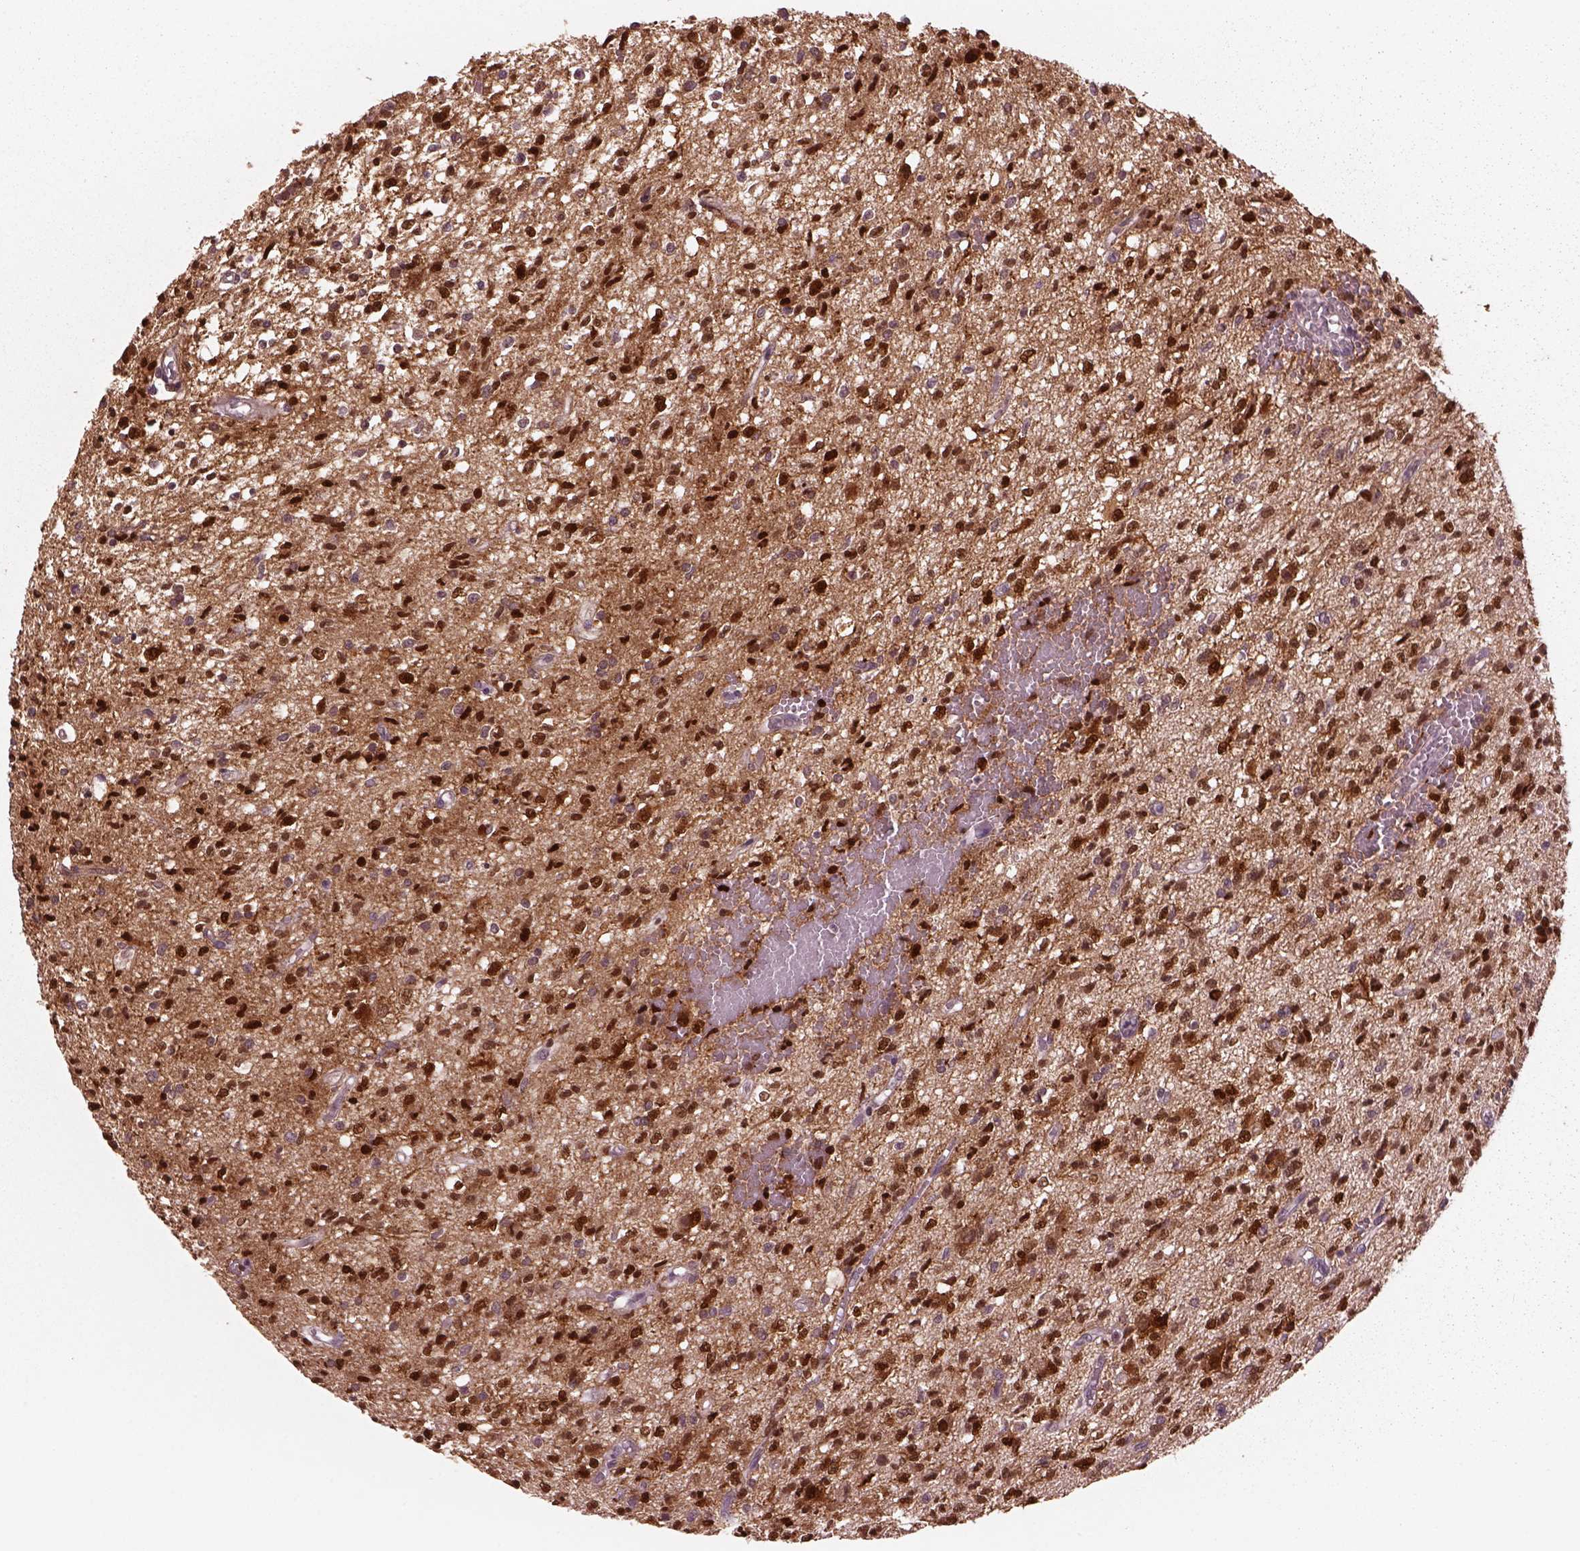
{"staining": {"intensity": "strong", "quantity": ">75%", "location": "cytoplasmic/membranous,nuclear"}, "tissue": "glioma", "cell_type": "Tumor cells", "image_type": "cancer", "snomed": [{"axis": "morphology", "description": "Glioma, malignant, Low grade"}, {"axis": "topography", "description": "Brain"}], "caption": "This photomicrograph demonstrates malignant low-grade glioma stained with IHC to label a protein in brown. The cytoplasmic/membranous and nuclear of tumor cells show strong positivity for the protein. Nuclei are counter-stained blue.", "gene": "SRI", "patient": {"sex": "male", "age": 64}}